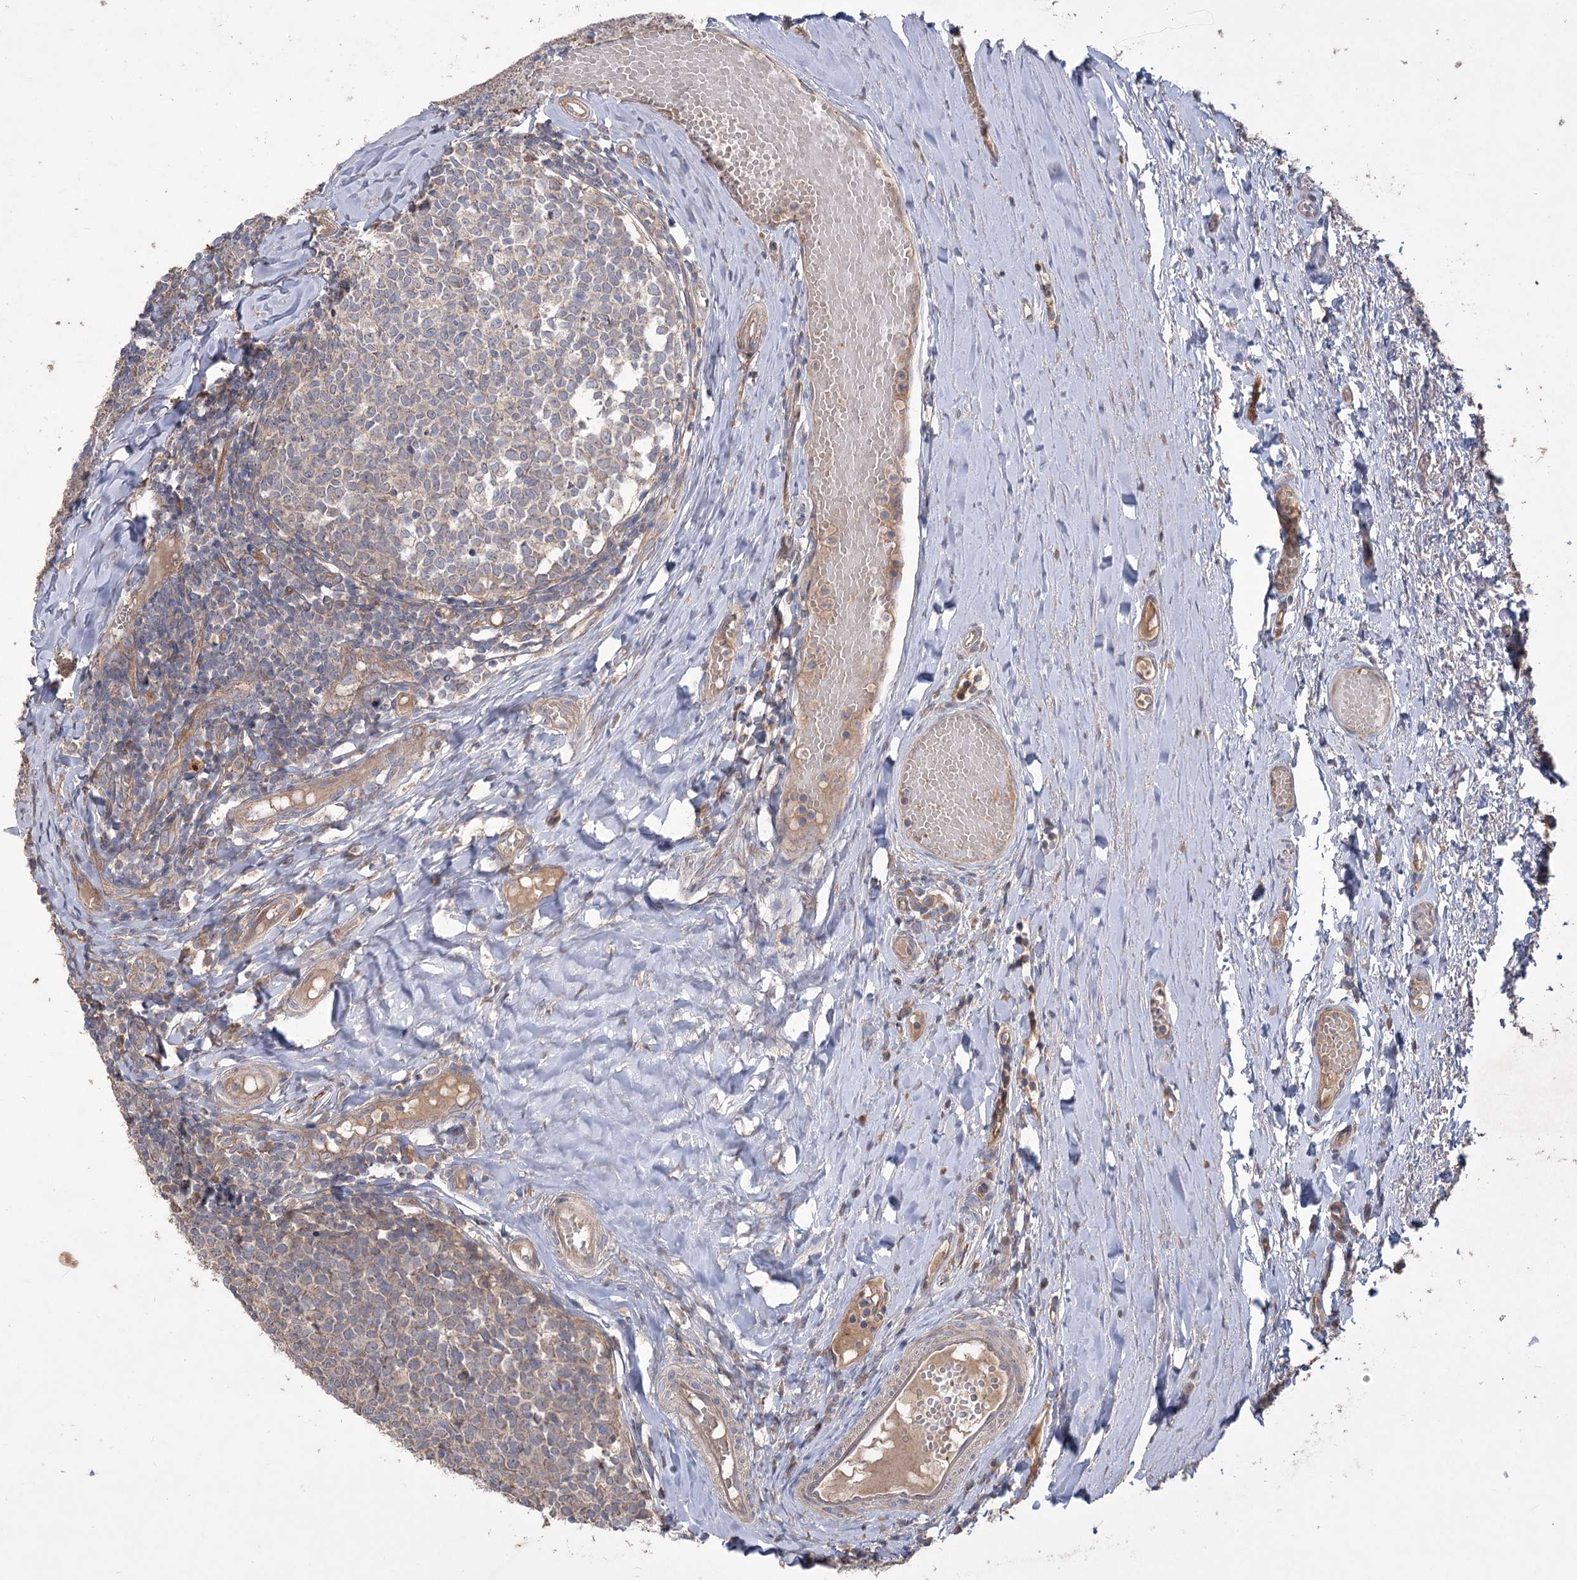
{"staining": {"intensity": "negative", "quantity": "none", "location": "none"}, "tissue": "tonsil", "cell_type": "Germinal center cells", "image_type": "normal", "snomed": [{"axis": "morphology", "description": "Normal tissue, NOS"}, {"axis": "topography", "description": "Tonsil"}], "caption": "Immunohistochemistry photomicrograph of unremarkable tonsil stained for a protein (brown), which shows no staining in germinal center cells. (IHC, brightfield microscopy, high magnification).", "gene": "RIN2", "patient": {"sex": "female", "age": 19}}